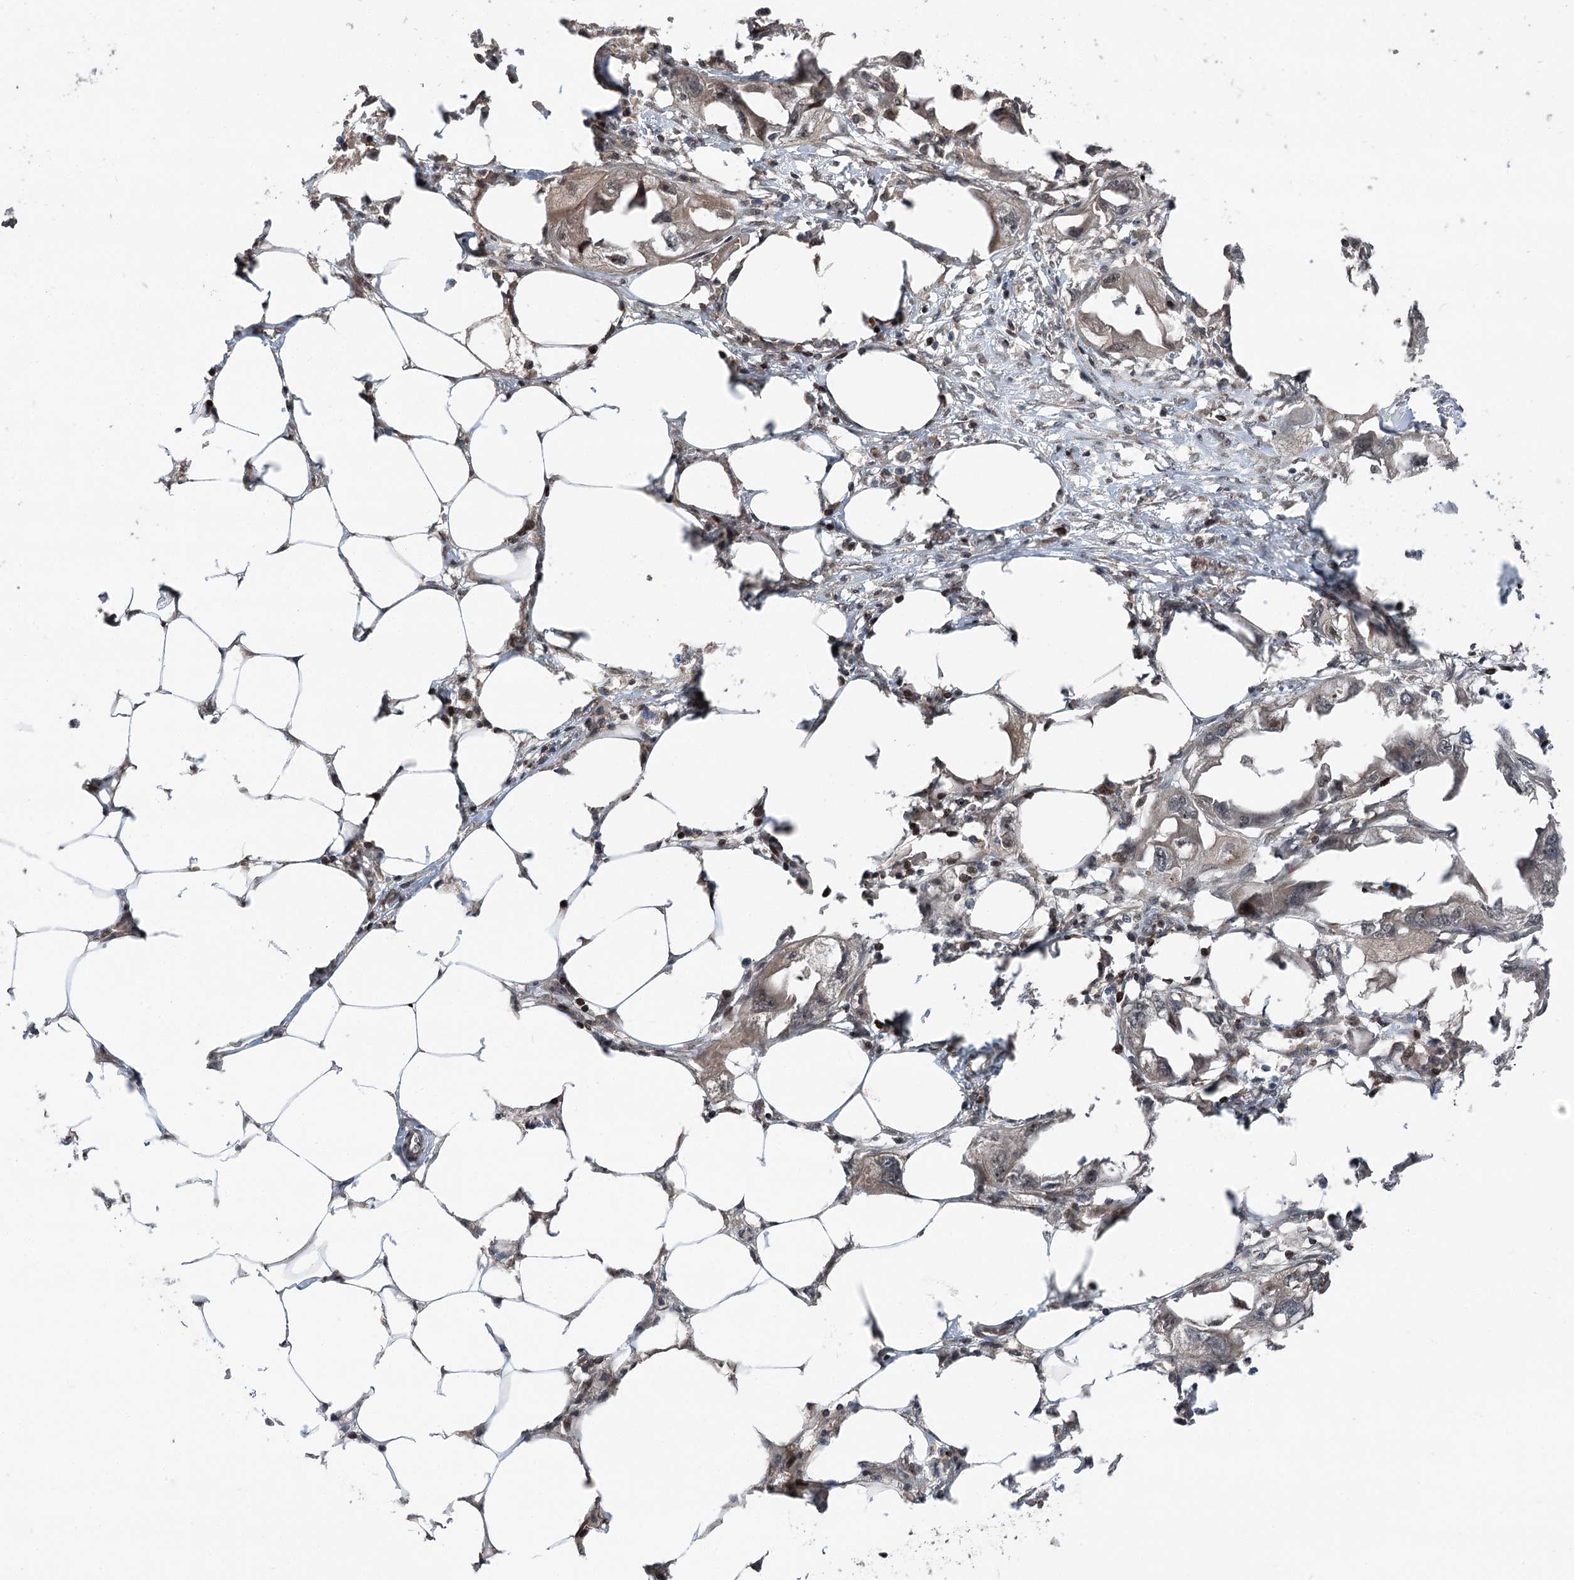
{"staining": {"intensity": "moderate", "quantity": "25%-75%", "location": "cytoplasmic/membranous"}, "tissue": "endometrial cancer", "cell_type": "Tumor cells", "image_type": "cancer", "snomed": [{"axis": "morphology", "description": "Adenocarcinoma, NOS"}, {"axis": "morphology", "description": "Adenocarcinoma, metastatic, NOS"}, {"axis": "topography", "description": "Adipose tissue"}, {"axis": "topography", "description": "Endometrium"}], "caption": "This image demonstrates immunohistochemistry (IHC) staining of human endometrial adenocarcinoma, with medium moderate cytoplasmic/membranous staining in about 25%-75% of tumor cells.", "gene": "CCSER2", "patient": {"sex": "female", "age": 67}}